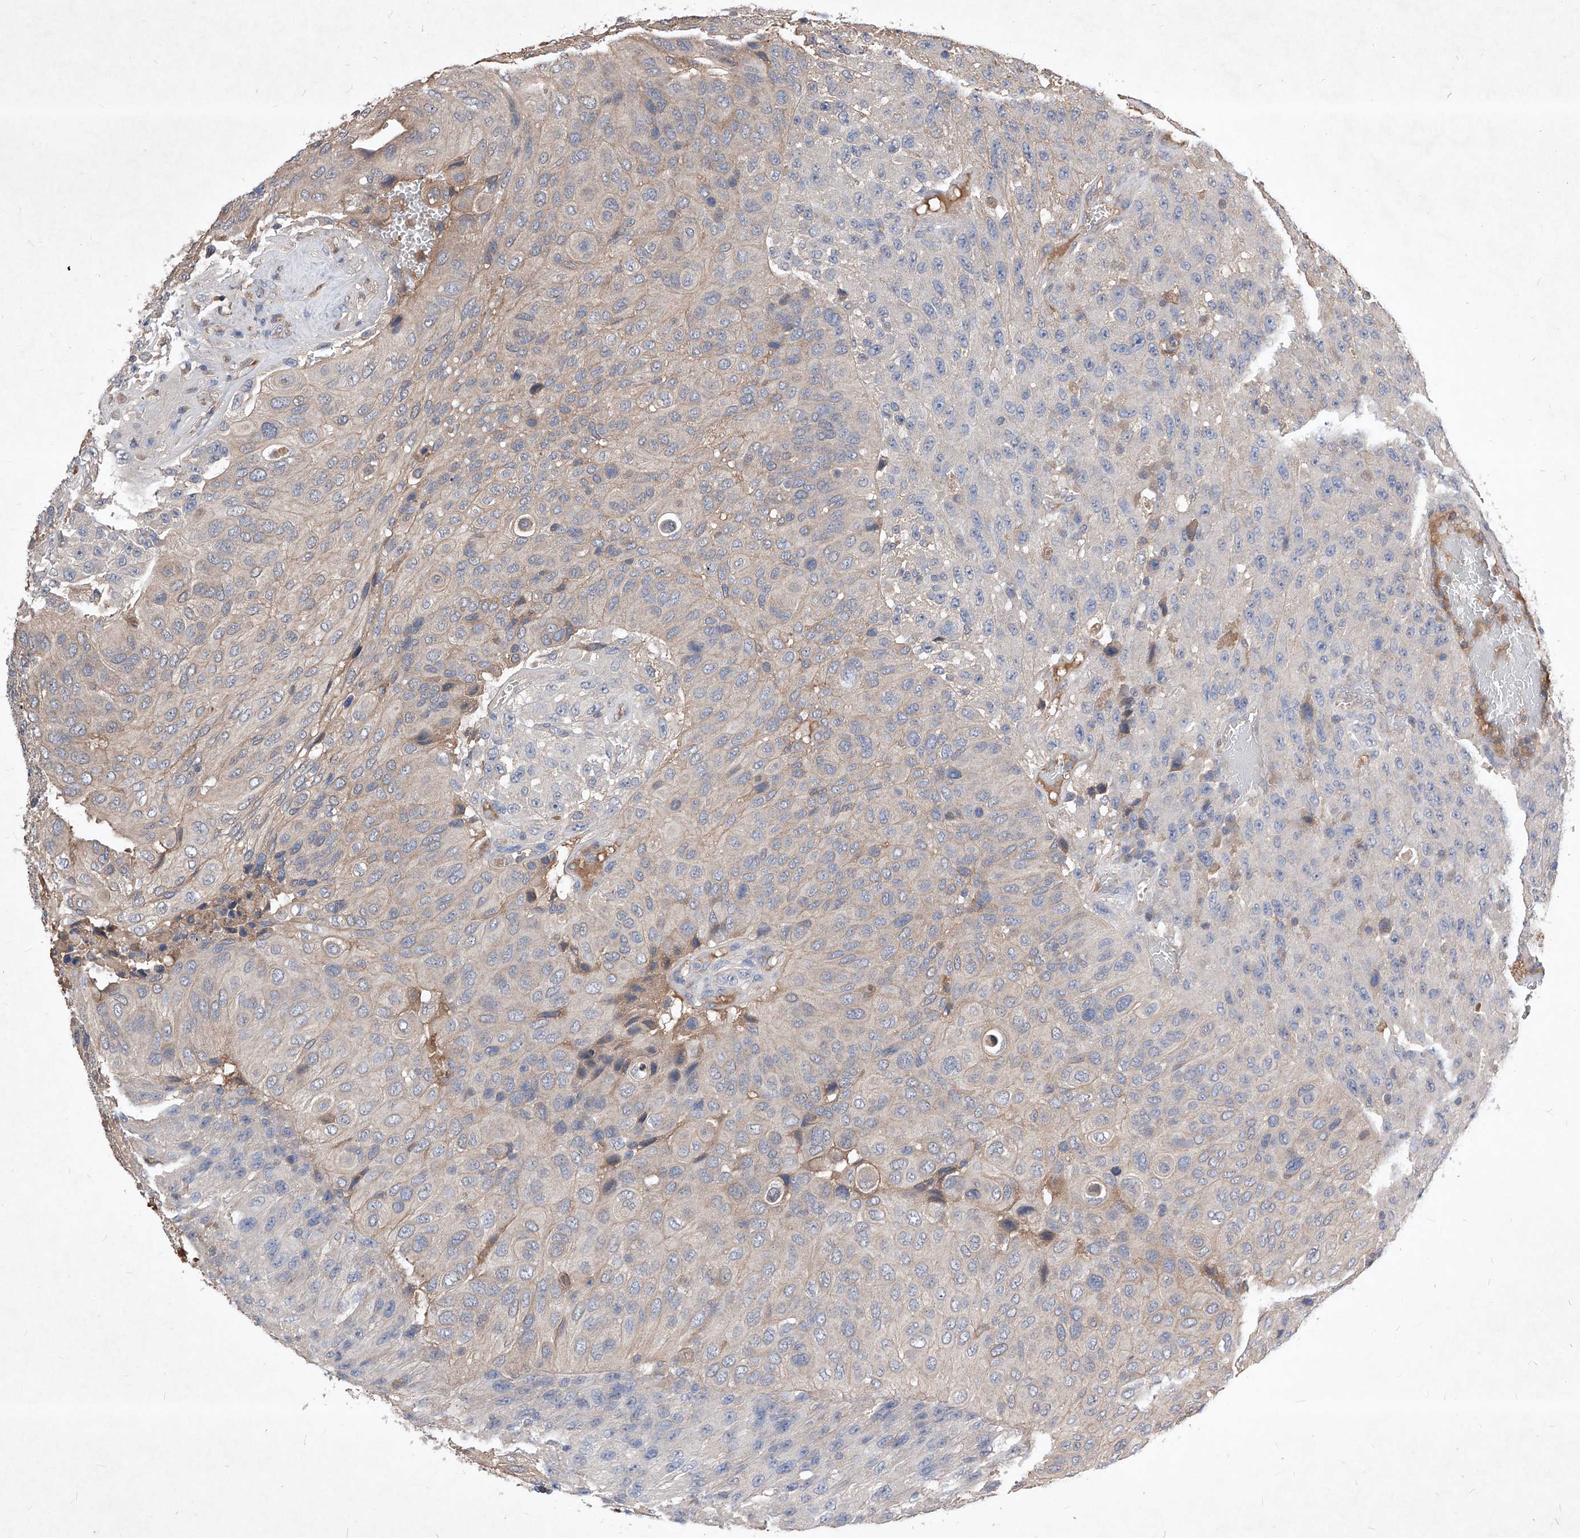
{"staining": {"intensity": "weak", "quantity": "25%-75%", "location": "cytoplasmic/membranous"}, "tissue": "urothelial cancer", "cell_type": "Tumor cells", "image_type": "cancer", "snomed": [{"axis": "morphology", "description": "Urothelial carcinoma, High grade"}, {"axis": "topography", "description": "Urinary bladder"}], "caption": "An immunohistochemistry photomicrograph of tumor tissue is shown. Protein staining in brown shows weak cytoplasmic/membranous positivity in high-grade urothelial carcinoma within tumor cells.", "gene": "SYNGR1", "patient": {"sex": "male", "age": 66}}